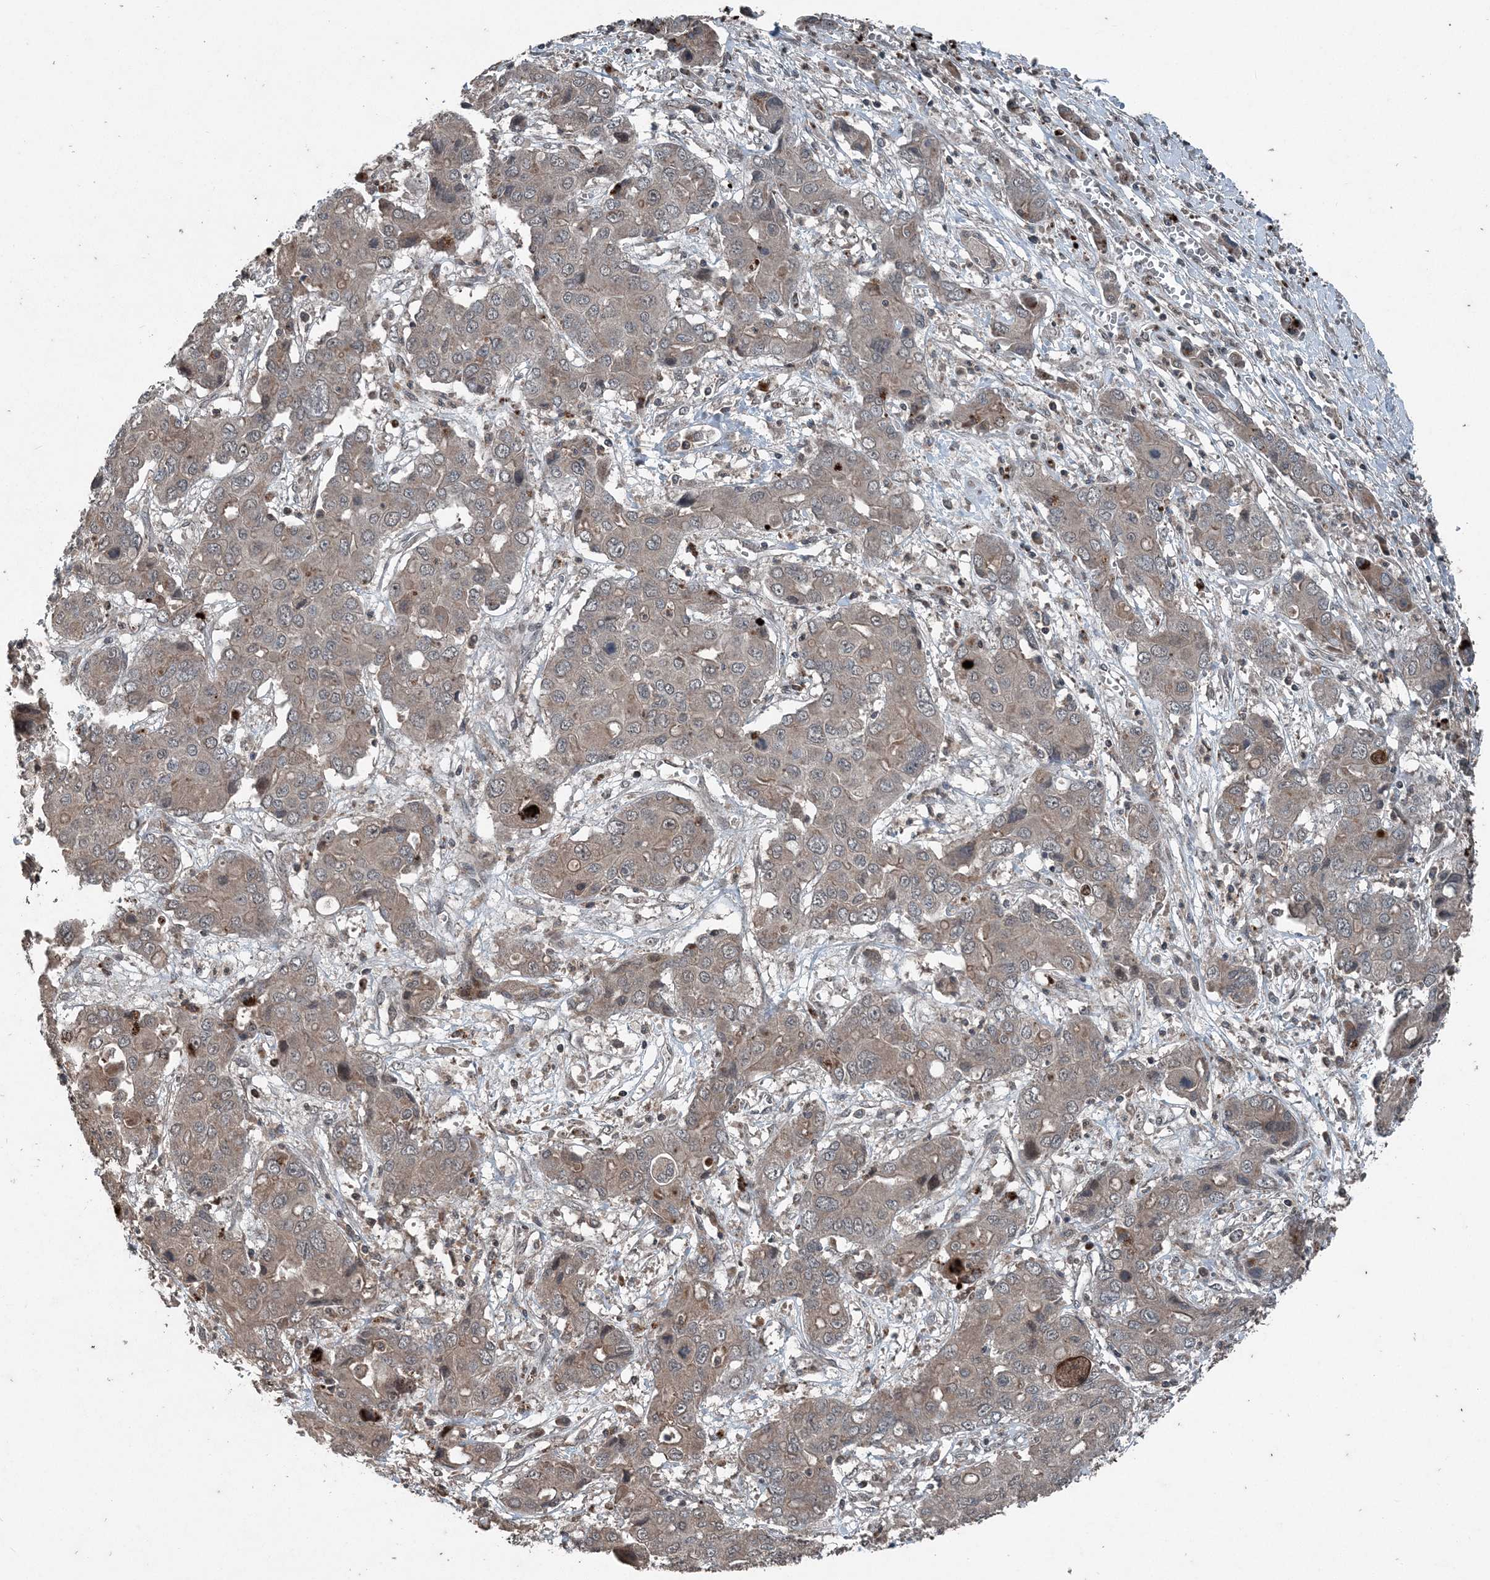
{"staining": {"intensity": "negative", "quantity": "none", "location": "none"}, "tissue": "liver cancer", "cell_type": "Tumor cells", "image_type": "cancer", "snomed": [{"axis": "morphology", "description": "Cholangiocarcinoma"}, {"axis": "topography", "description": "Liver"}], "caption": "A high-resolution histopathology image shows immunohistochemistry (IHC) staining of liver cancer (cholangiocarcinoma), which demonstrates no significant staining in tumor cells. (Brightfield microscopy of DAB immunohistochemistry at high magnification).", "gene": "CFL1", "patient": {"sex": "male", "age": 67}}